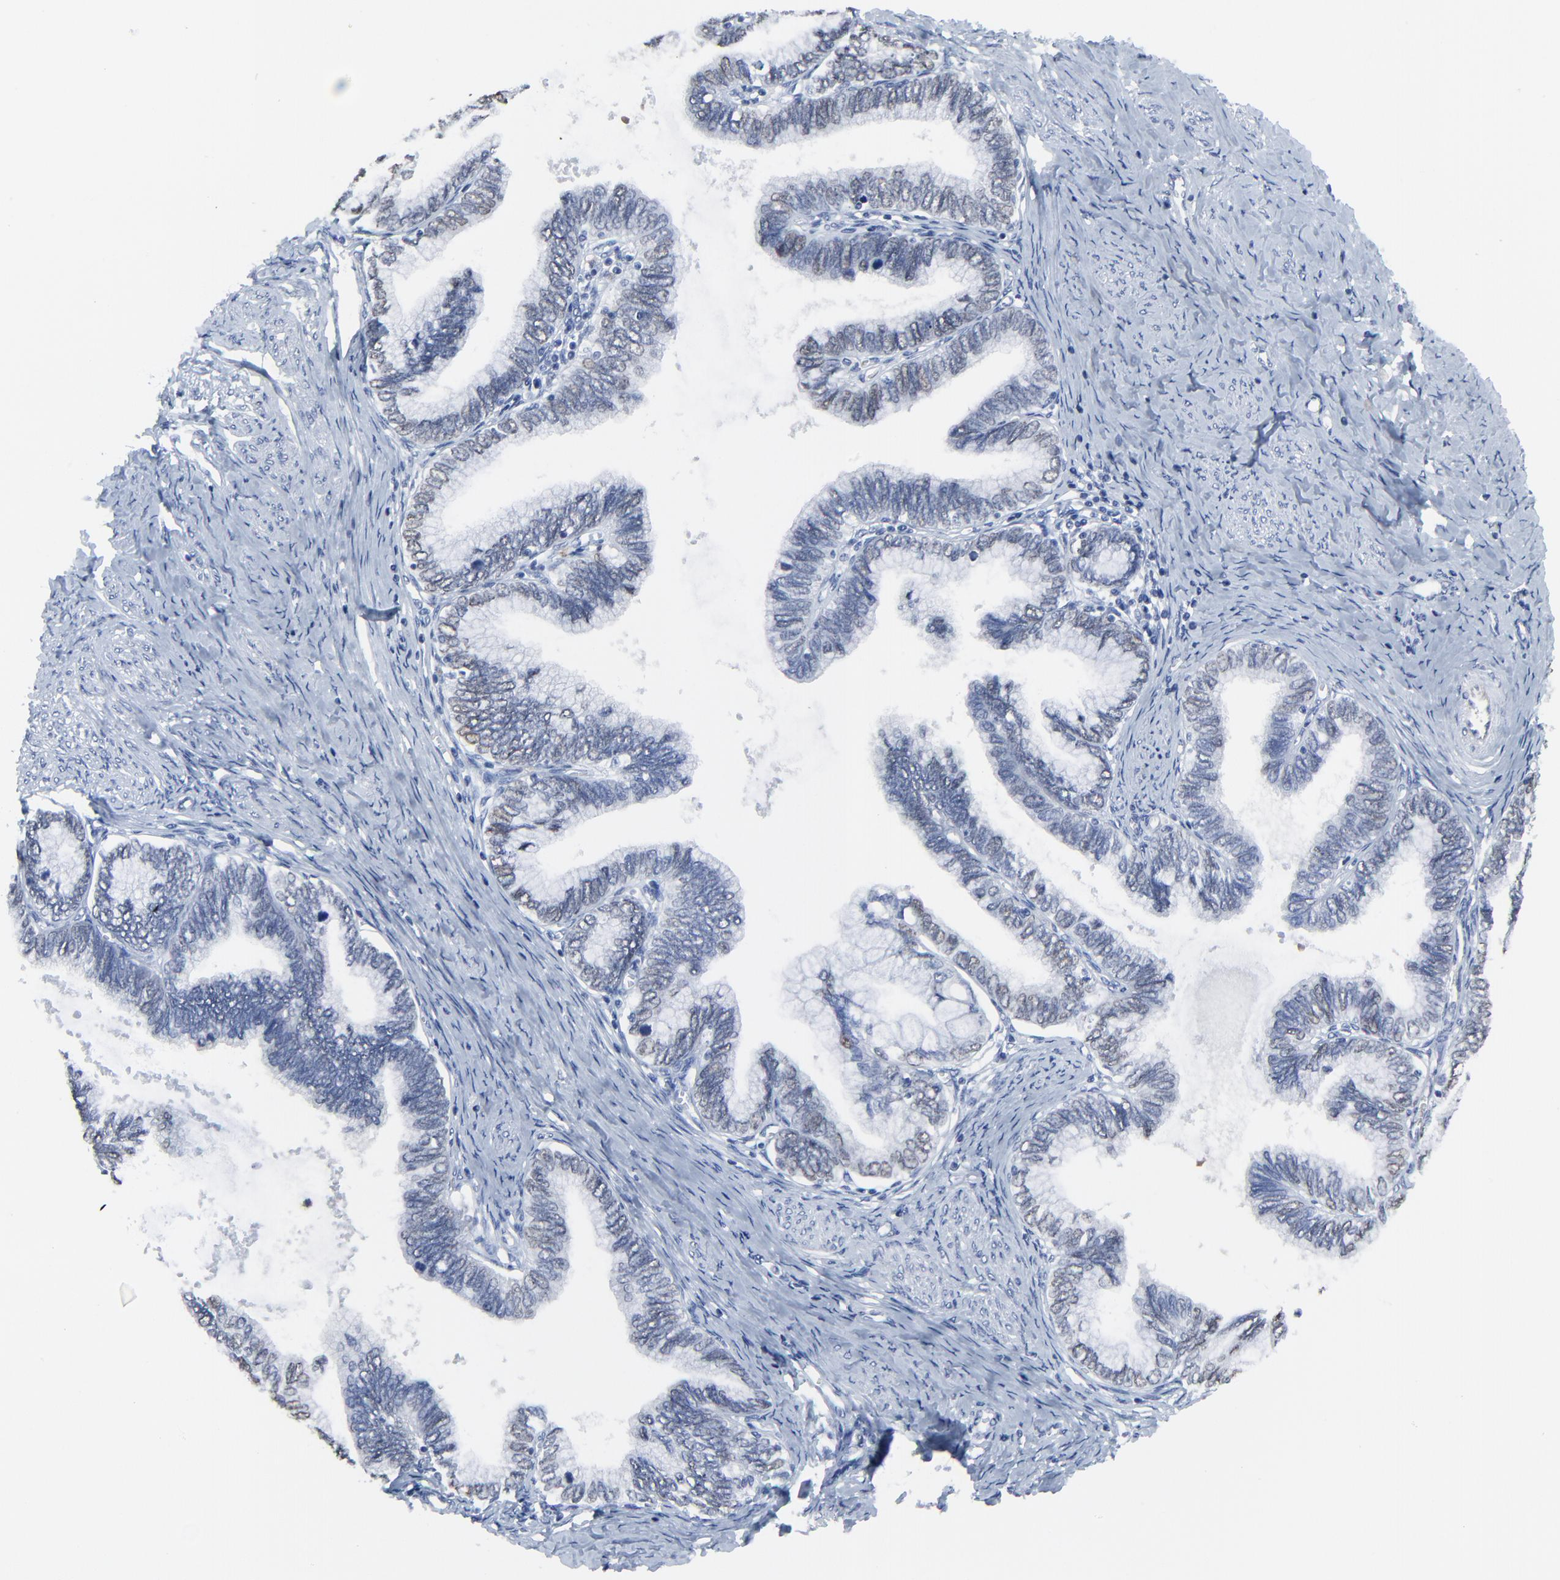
{"staining": {"intensity": "weak", "quantity": "<25%", "location": "nuclear"}, "tissue": "cervical cancer", "cell_type": "Tumor cells", "image_type": "cancer", "snomed": [{"axis": "morphology", "description": "Adenocarcinoma, NOS"}, {"axis": "topography", "description": "Cervix"}], "caption": "The micrograph displays no staining of tumor cells in adenocarcinoma (cervical). (Stains: DAB immunohistochemistry with hematoxylin counter stain, Microscopy: brightfield microscopy at high magnification).", "gene": "BIRC3", "patient": {"sex": "female", "age": 49}}